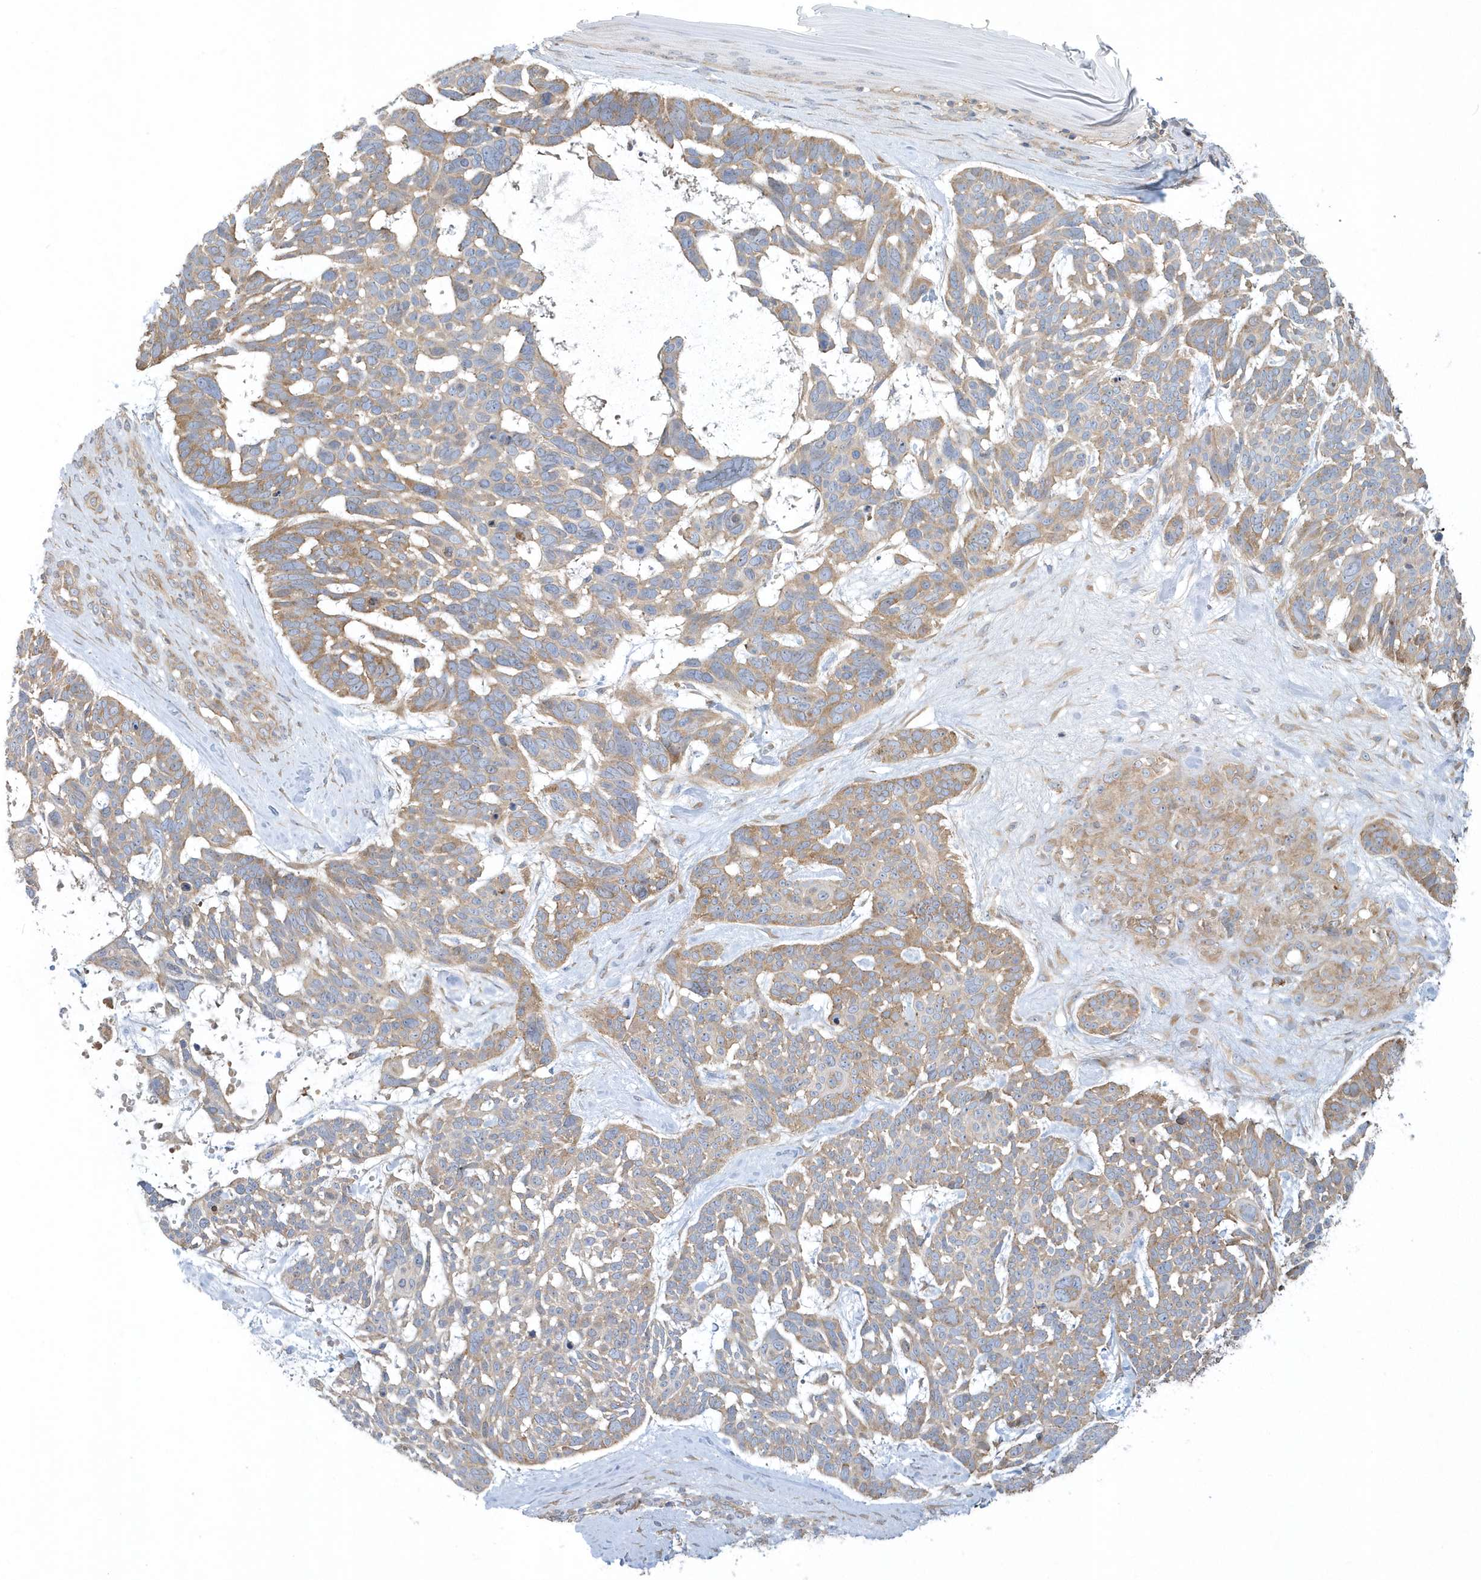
{"staining": {"intensity": "moderate", "quantity": "25%-75%", "location": "cytoplasmic/membranous"}, "tissue": "skin cancer", "cell_type": "Tumor cells", "image_type": "cancer", "snomed": [{"axis": "morphology", "description": "Basal cell carcinoma"}, {"axis": "topography", "description": "Skin"}], "caption": "Immunohistochemical staining of human skin basal cell carcinoma exhibits moderate cytoplasmic/membranous protein expression in approximately 25%-75% of tumor cells.", "gene": "CNOT10", "patient": {"sex": "male", "age": 88}}